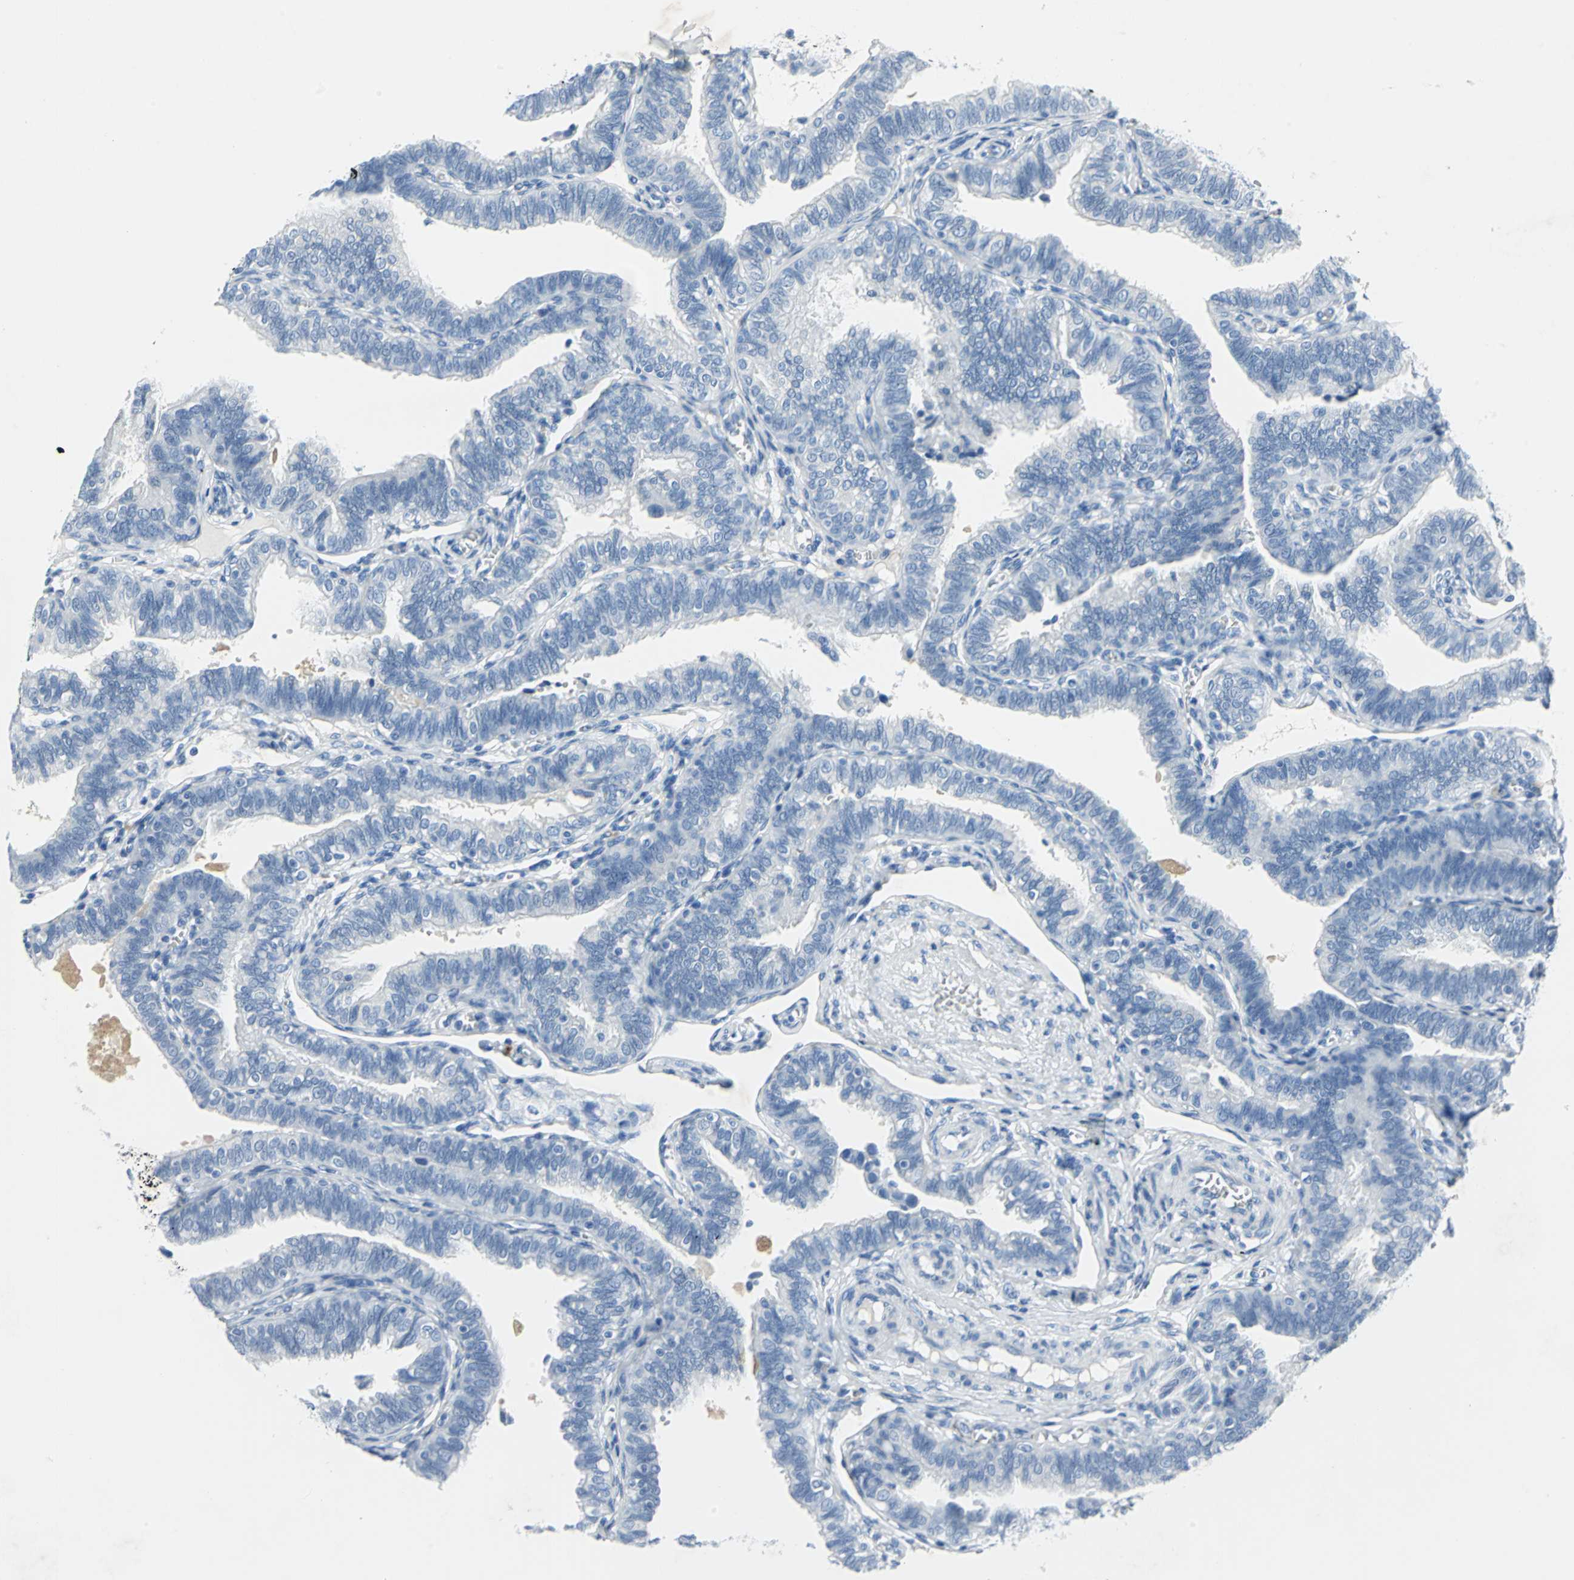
{"staining": {"intensity": "negative", "quantity": "none", "location": "none"}, "tissue": "fallopian tube", "cell_type": "Glandular cells", "image_type": "normal", "snomed": [{"axis": "morphology", "description": "Normal tissue, NOS"}, {"axis": "topography", "description": "Fallopian tube"}], "caption": "A high-resolution micrograph shows immunohistochemistry staining of unremarkable fallopian tube, which demonstrates no significant expression in glandular cells. (Brightfield microscopy of DAB (3,3'-diaminobenzidine) immunohistochemistry at high magnification).", "gene": "SFN", "patient": {"sex": "female", "age": 46}}